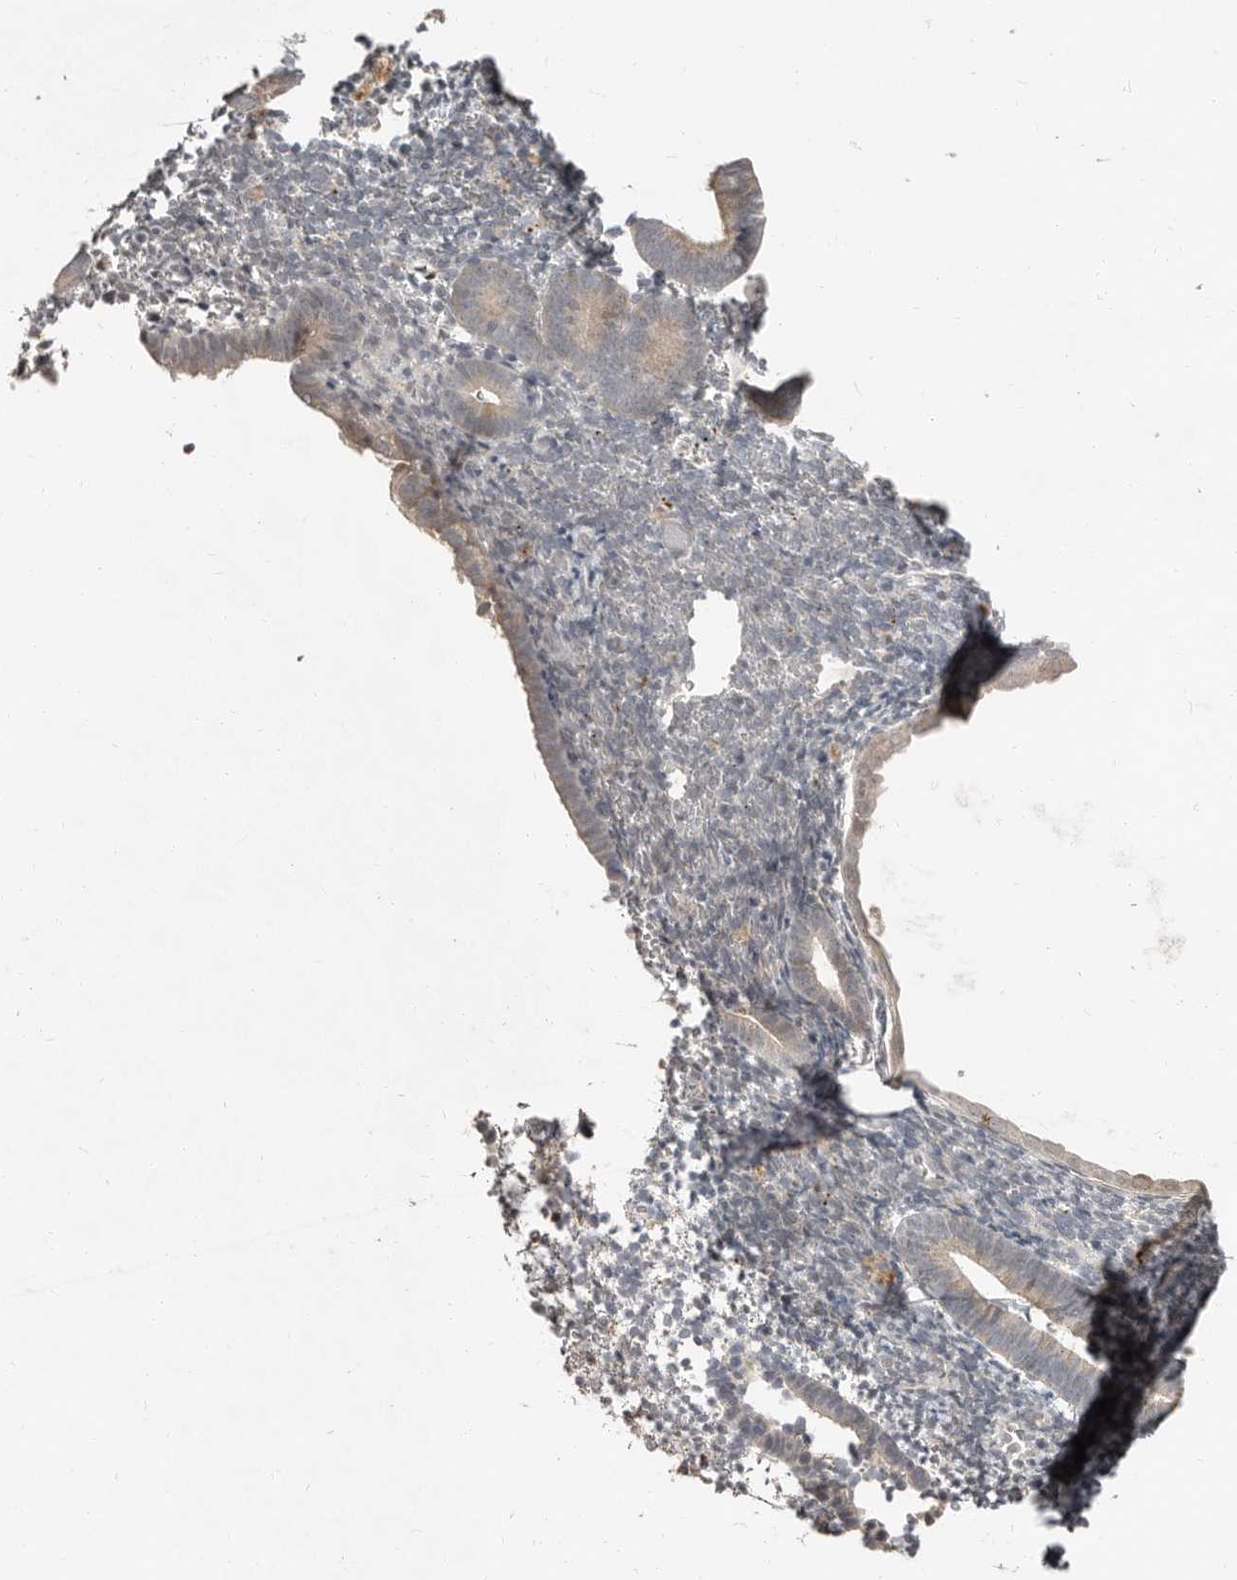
{"staining": {"intensity": "moderate", "quantity": "<25%", "location": "nuclear"}, "tissue": "endometrium", "cell_type": "Cells in endometrial stroma", "image_type": "normal", "snomed": [{"axis": "morphology", "description": "Normal tissue, NOS"}, {"axis": "topography", "description": "Endometrium"}], "caption": "Immunohistochemistry image of benign human endometrium stained for a protein (brown), which reveals low levels of moderate nuclear positivity in about <25% of cells in endometrial stroma.", "gene": "APOL6", "patient": {"sex": "female", "age": 51}}